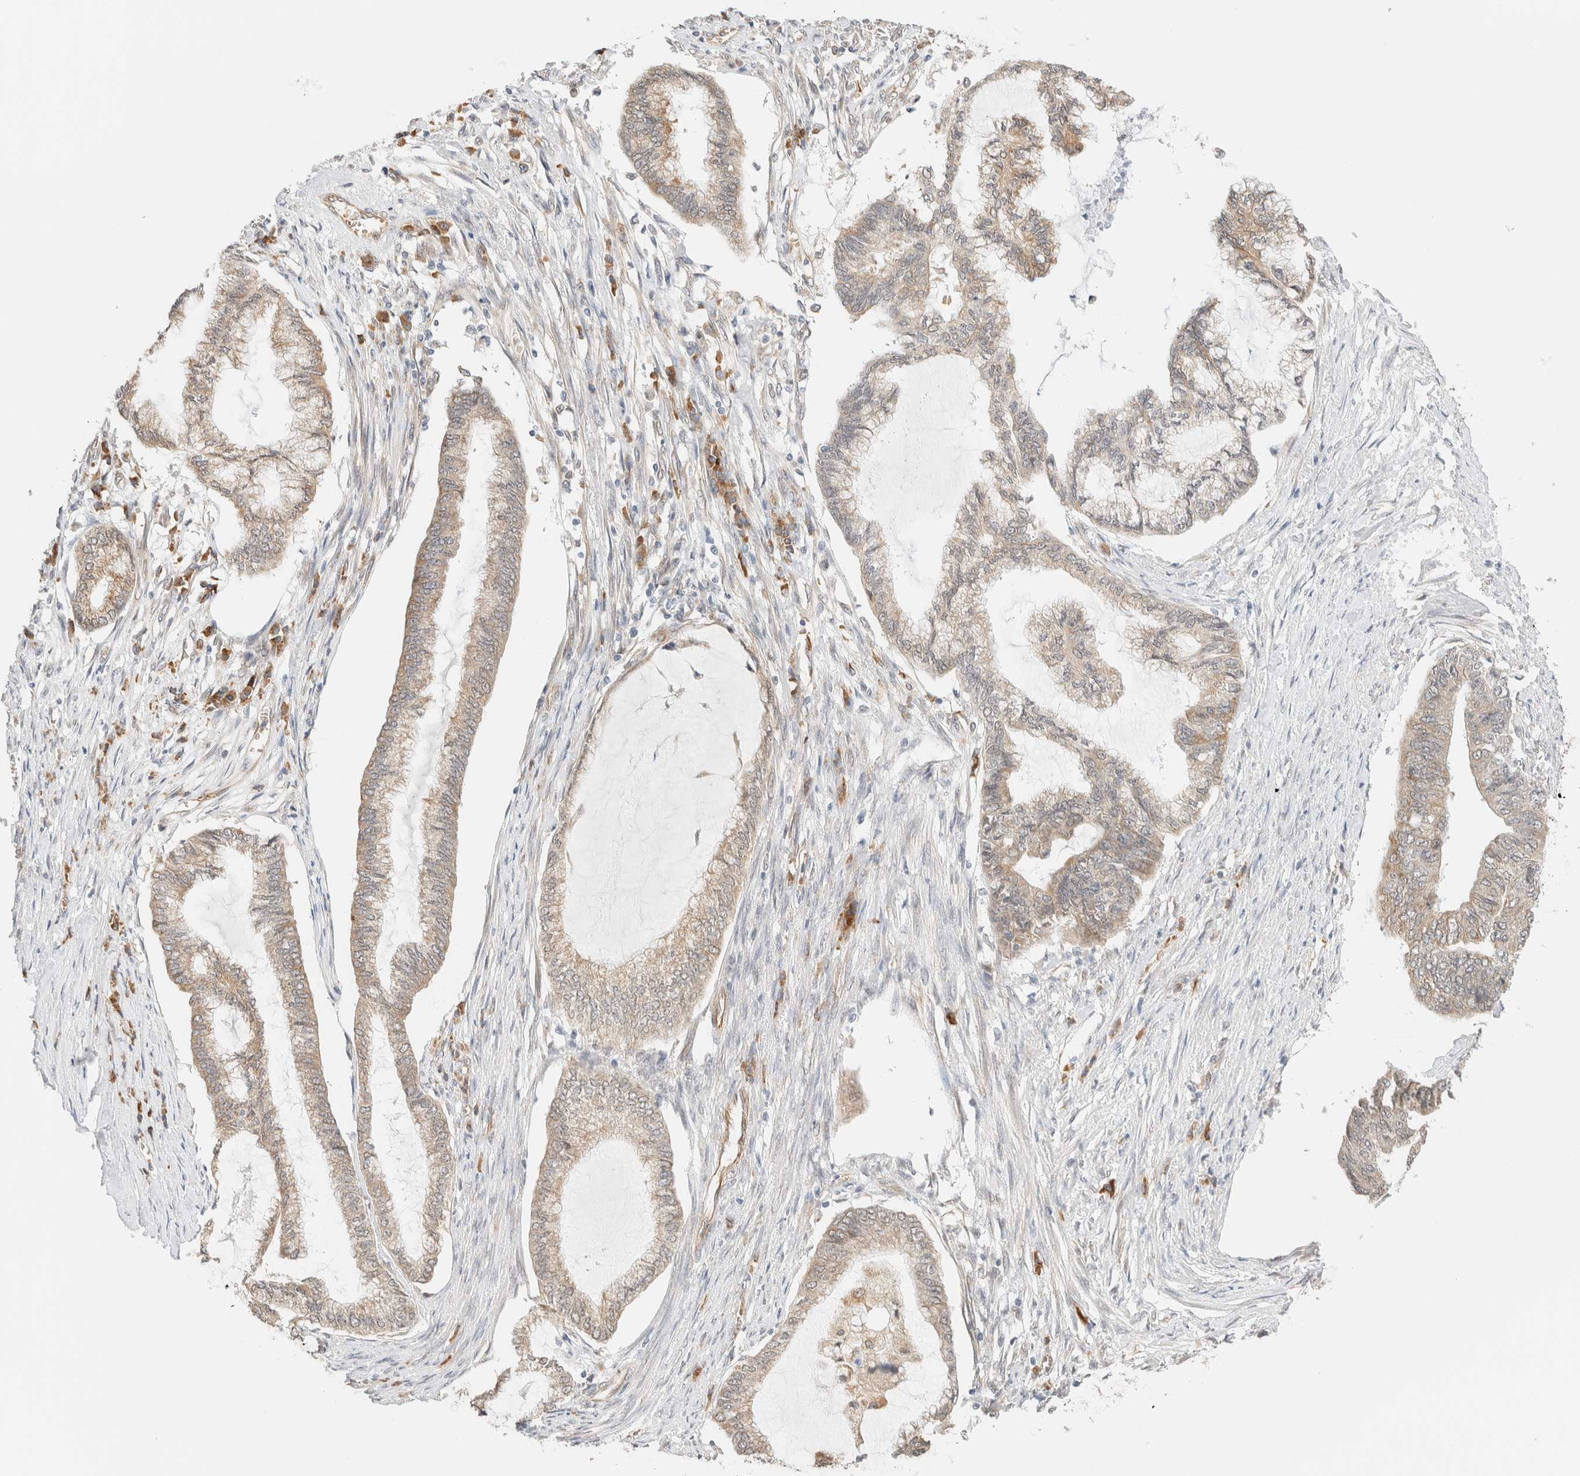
{"staining": {"intensity": "weak", "quantity": "25%-75%", "location": "cytoplasmic/membranous"}, "tissue": "endometrial cancer", "cell_type": "Tumor cells", "image_type": "cancer", "snomed": [{"axis": "morphology", "description": "Adenocarcinoma, NOS"}, {"axis": "topography", "description": "Endometrium"}], "caption": "The histopathology image exhibits staining of endometrial cancer (adenocarcinoma), revealing weak cytoplasmic/membranous protein expression (brown color) within tumor cells.", "gene": "SYVN1", "patient": {"sex": "female", "age": 86}}